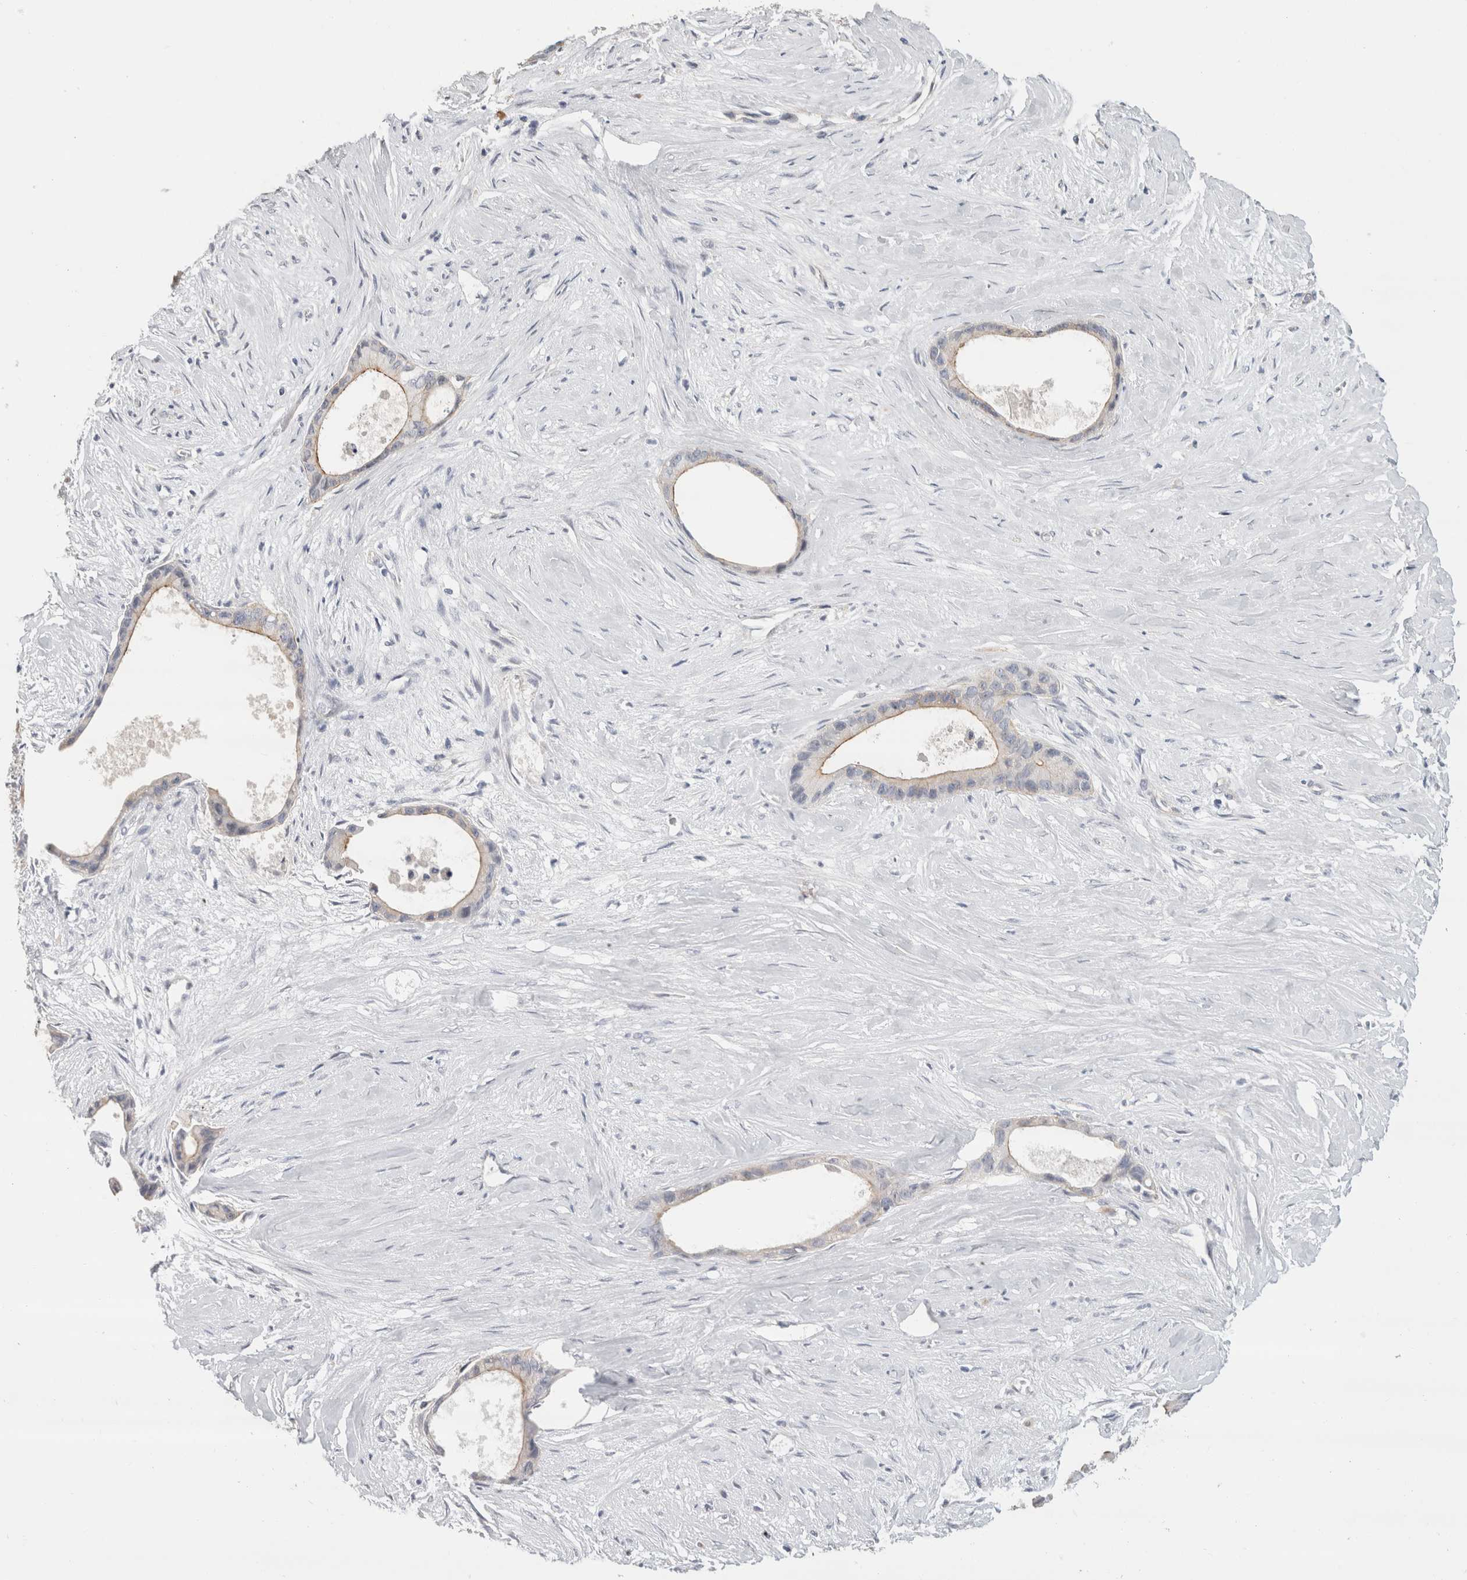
{"staining": {"intensity": "weak", "quantity": "25%-75%", "location": "cytoplasmic/membranous"}, "tissue": "liver cancer", "cell_type": "Tumor cells", "image_type": "cancer", "snomed": [{"axis": "morphology", "description": "Cholangiocarcinoma"}, {"axis": "topography", "description": "Liver"}], "caption": "Protein staining displays weak cytoplasmic/membranous positivity in approximately 25%-75% of tumor cells in cholangiocarcinoma (liver).", "gene": "AFP", "patient": {"sex": "female", "age": 55}}